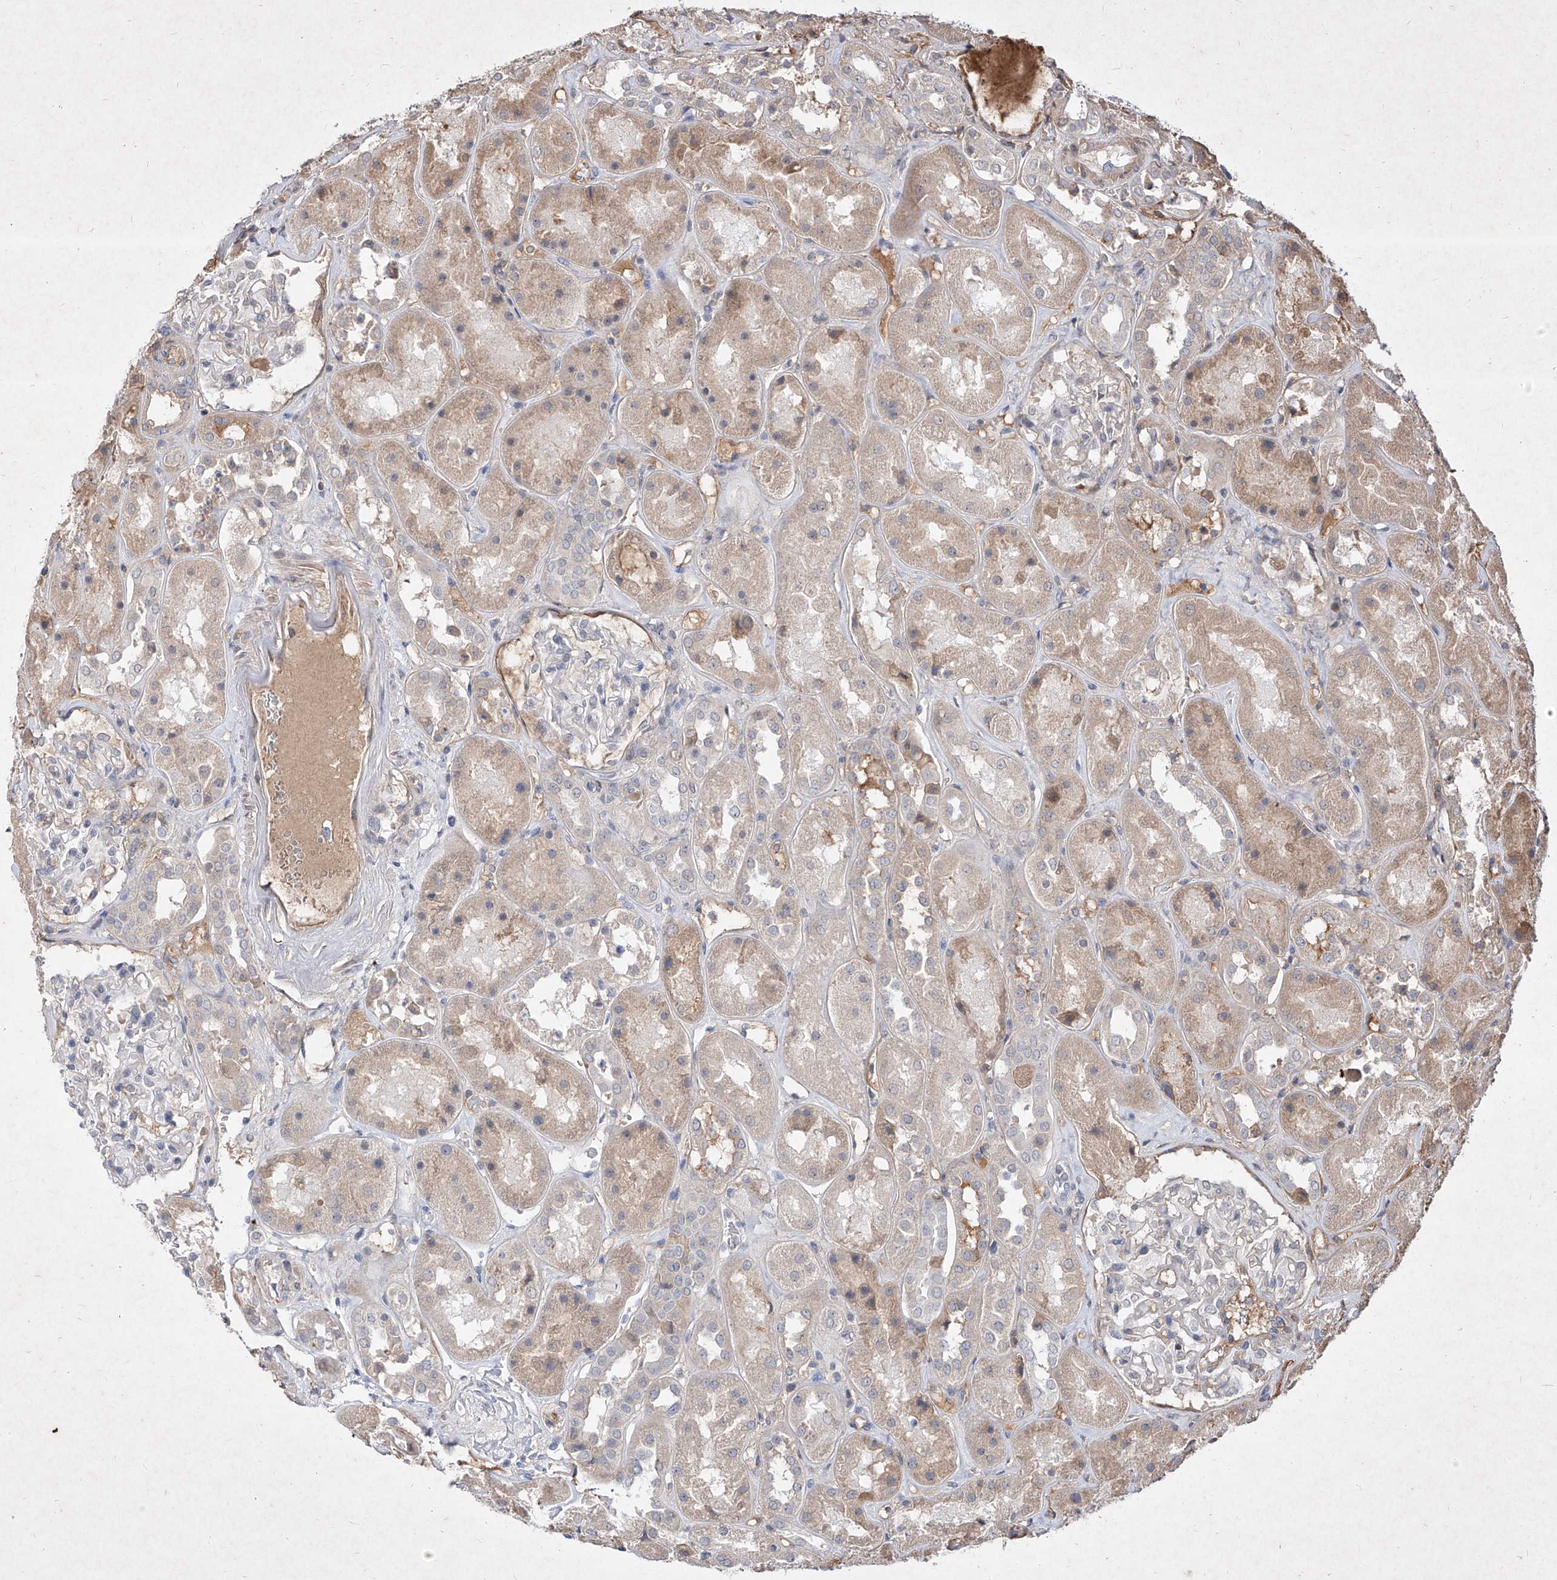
{"staining": {"intensity": "negative", "quantity": "none", "location": "none"}, "tissue": "kidney", "cell_type": "Cells in glomeruli", "image_type": "normal", "snomed": [{"axis": "morphology", "description": "Normal tissue, NOS"}, {"axis": "topography", "description": "Kidney"}], "caption": "The photomicrograph displays no significant positivity in cells in glomeruli of kidney.", "gene": "C4A", "patient": {"sex": "male", "age": 70}}